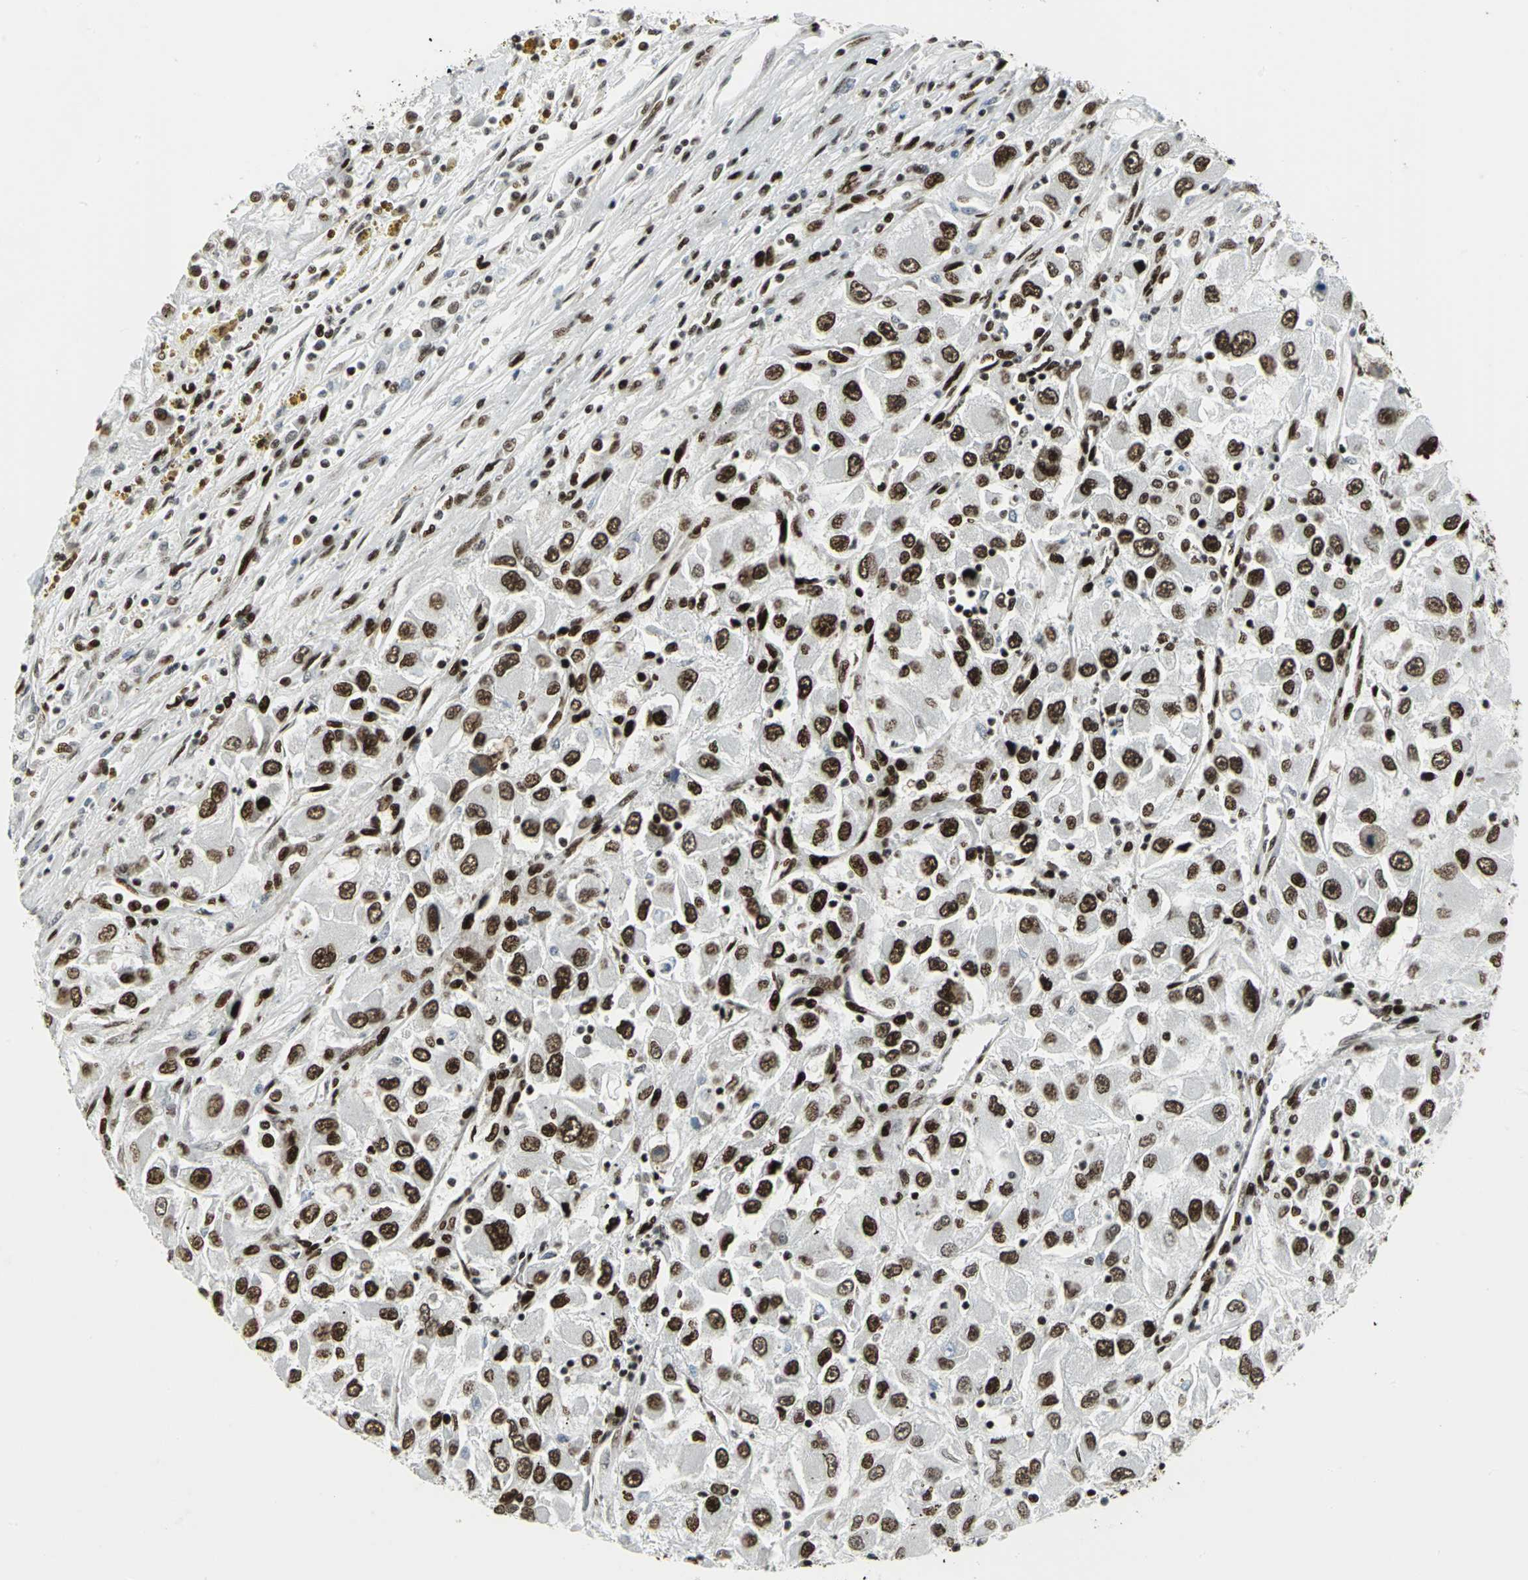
{"staining": {"intensity": "strong", "quantity": ">75%", "location": "nuclear"}, "tissue": "renal cancer", "cell_type": "Tumor cells", "image_type": "cancer", "snomed": [{"axis": "morphology", "description": "Adenocarcinoma, NOS"}, {"axis": "topography", "description": "Kidney"}], "caption": "Immunohistochemical staining of human renal cancer shows high levels of strong nuclear expression in approximately >75% of tumor cells. (IHC, brightfield microscopy, high magnification).", "gene": "SMARCA4", "patient": {"sex": "female", "age": 52}}